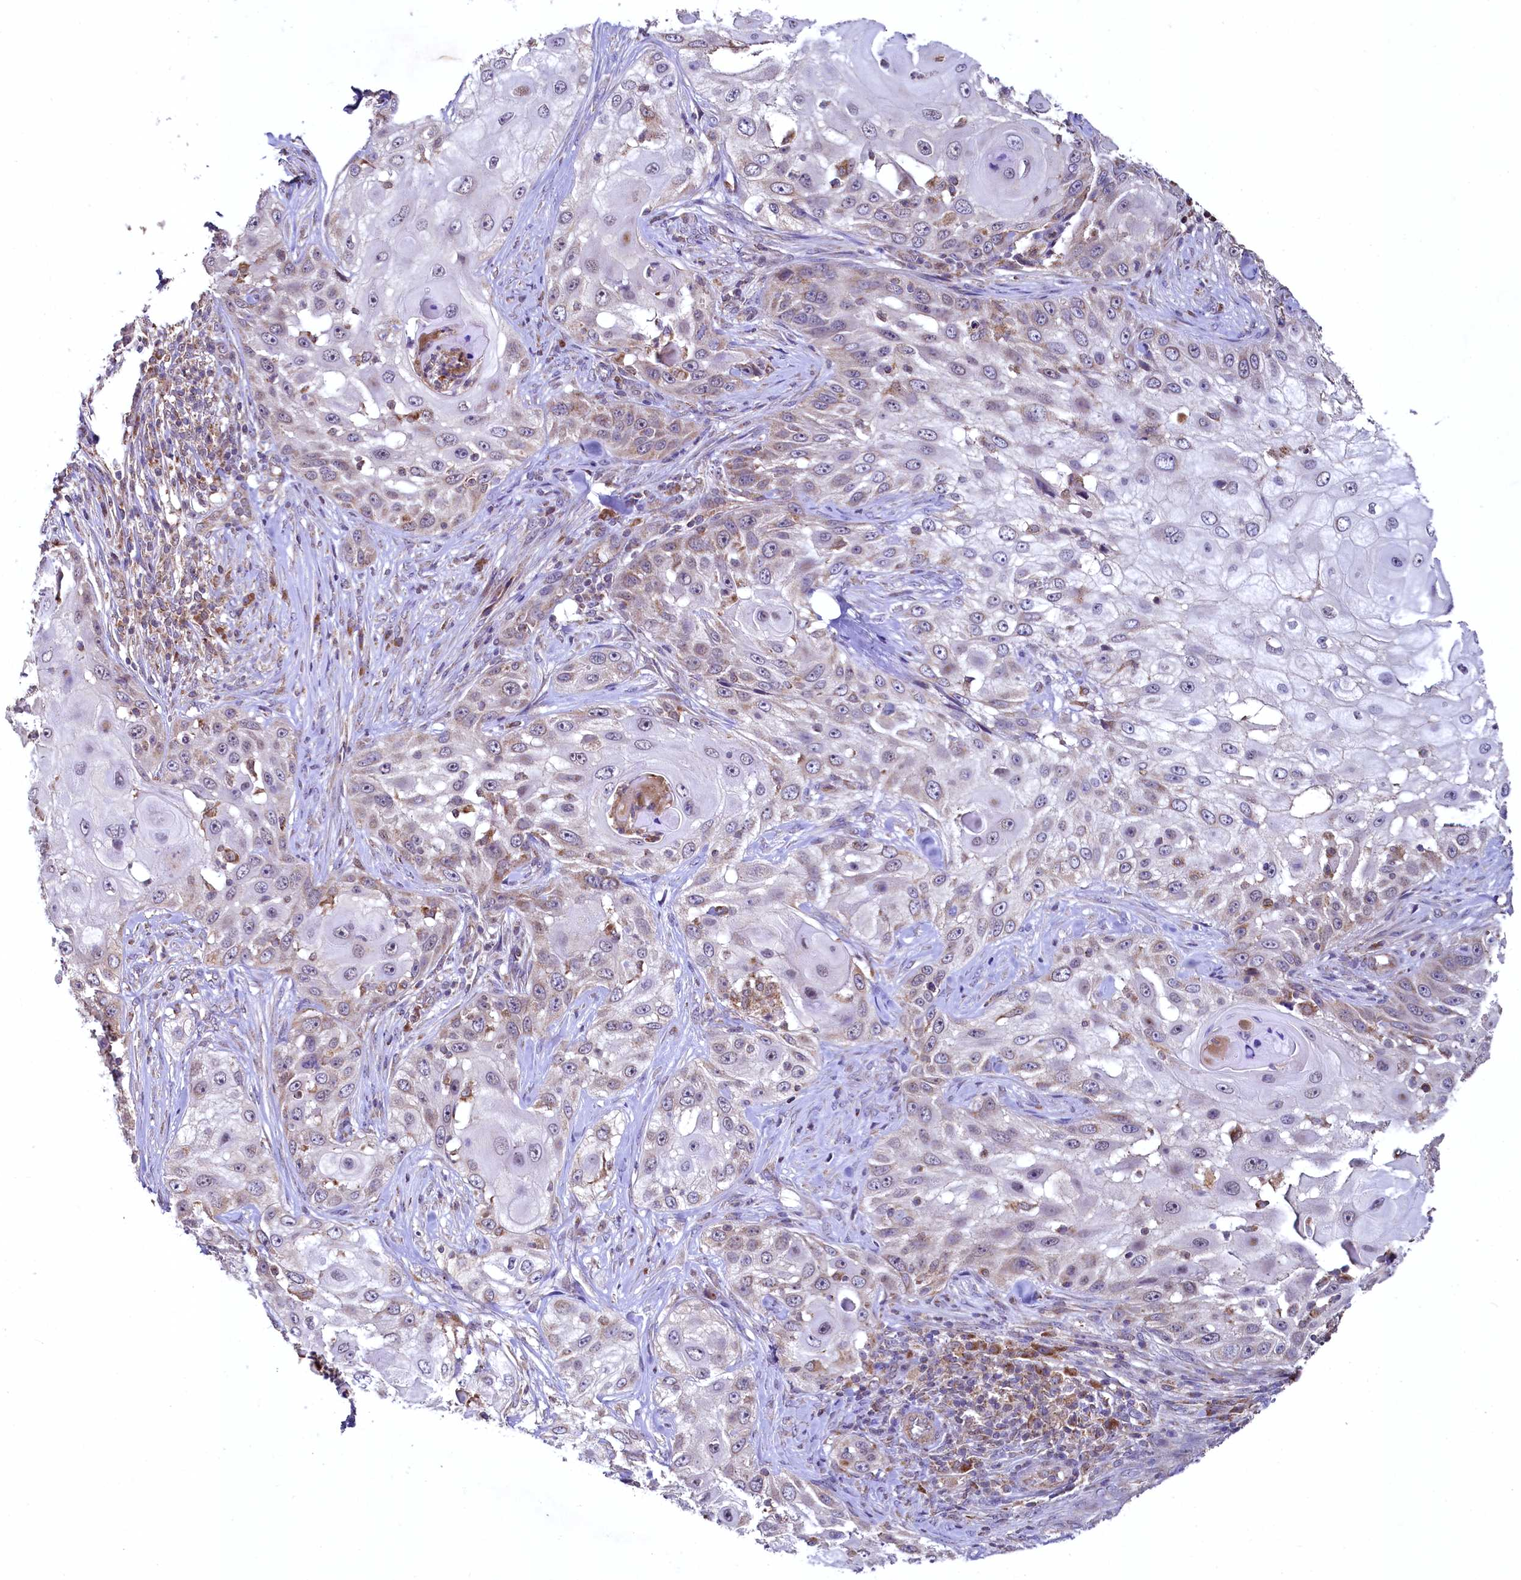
{"staining": {"intensity": "weak", "quantity": "<25%", "location": "cytoplasmic/membranous"}, "tissue": "skin cancer", "cell_type": "Tumor cells", "image_type": "cancer", "snomed": [{"axis": "morphology", "description": "Squamous cell carcinoma, NOS"}, {"axis": "topography", "description": "Skin"}], "caption": "A micrograph of human squamous cell carcinoma (skin) is negative for staining in tumor cells.", "gene": "METTL4", "patient": {"sex": "female", "age": 44}}